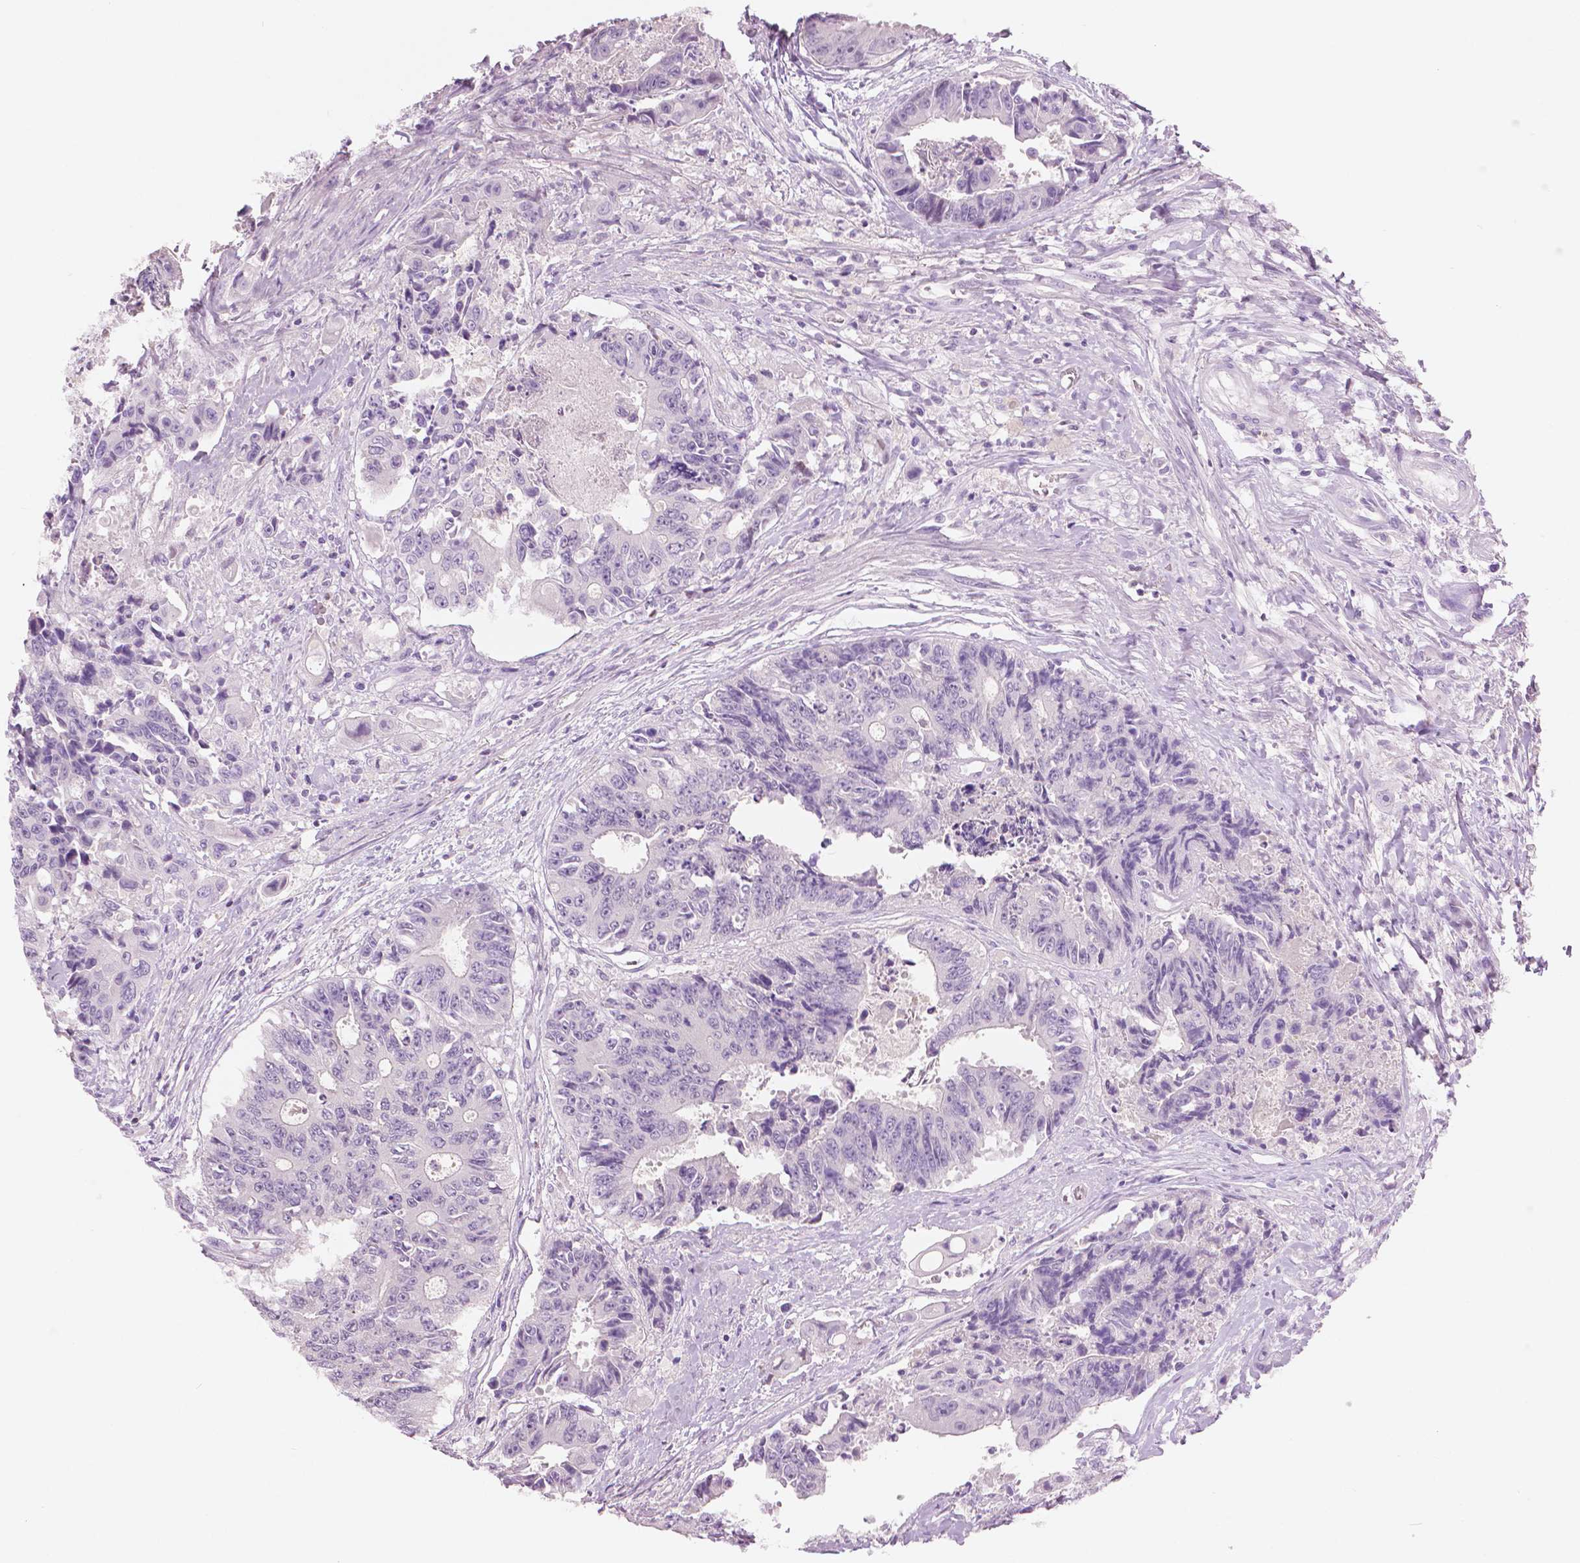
{"staining": {"intensity": "negative", "quantity": "none", "location": "none"}, "tissue": "colorectal cancer", "cell_type": "Tumor cells", "image_type": "cancer", "snomed": [{"axis": "morphology", "description": "Adenocarcinoma, NOS"}, {"axis": "topography", "description": "Rectum"}], "caption": "High magnification brightfield microscopy of adenocarcinoma (colorectal) stained with DAB (3,3'-diaminobenzidine) (brown) and counterstained with hematoxylin (blue): tumor cells show no significant staining.", "gene": "GALM", "patient": {"sex": "male", "age": 54}}